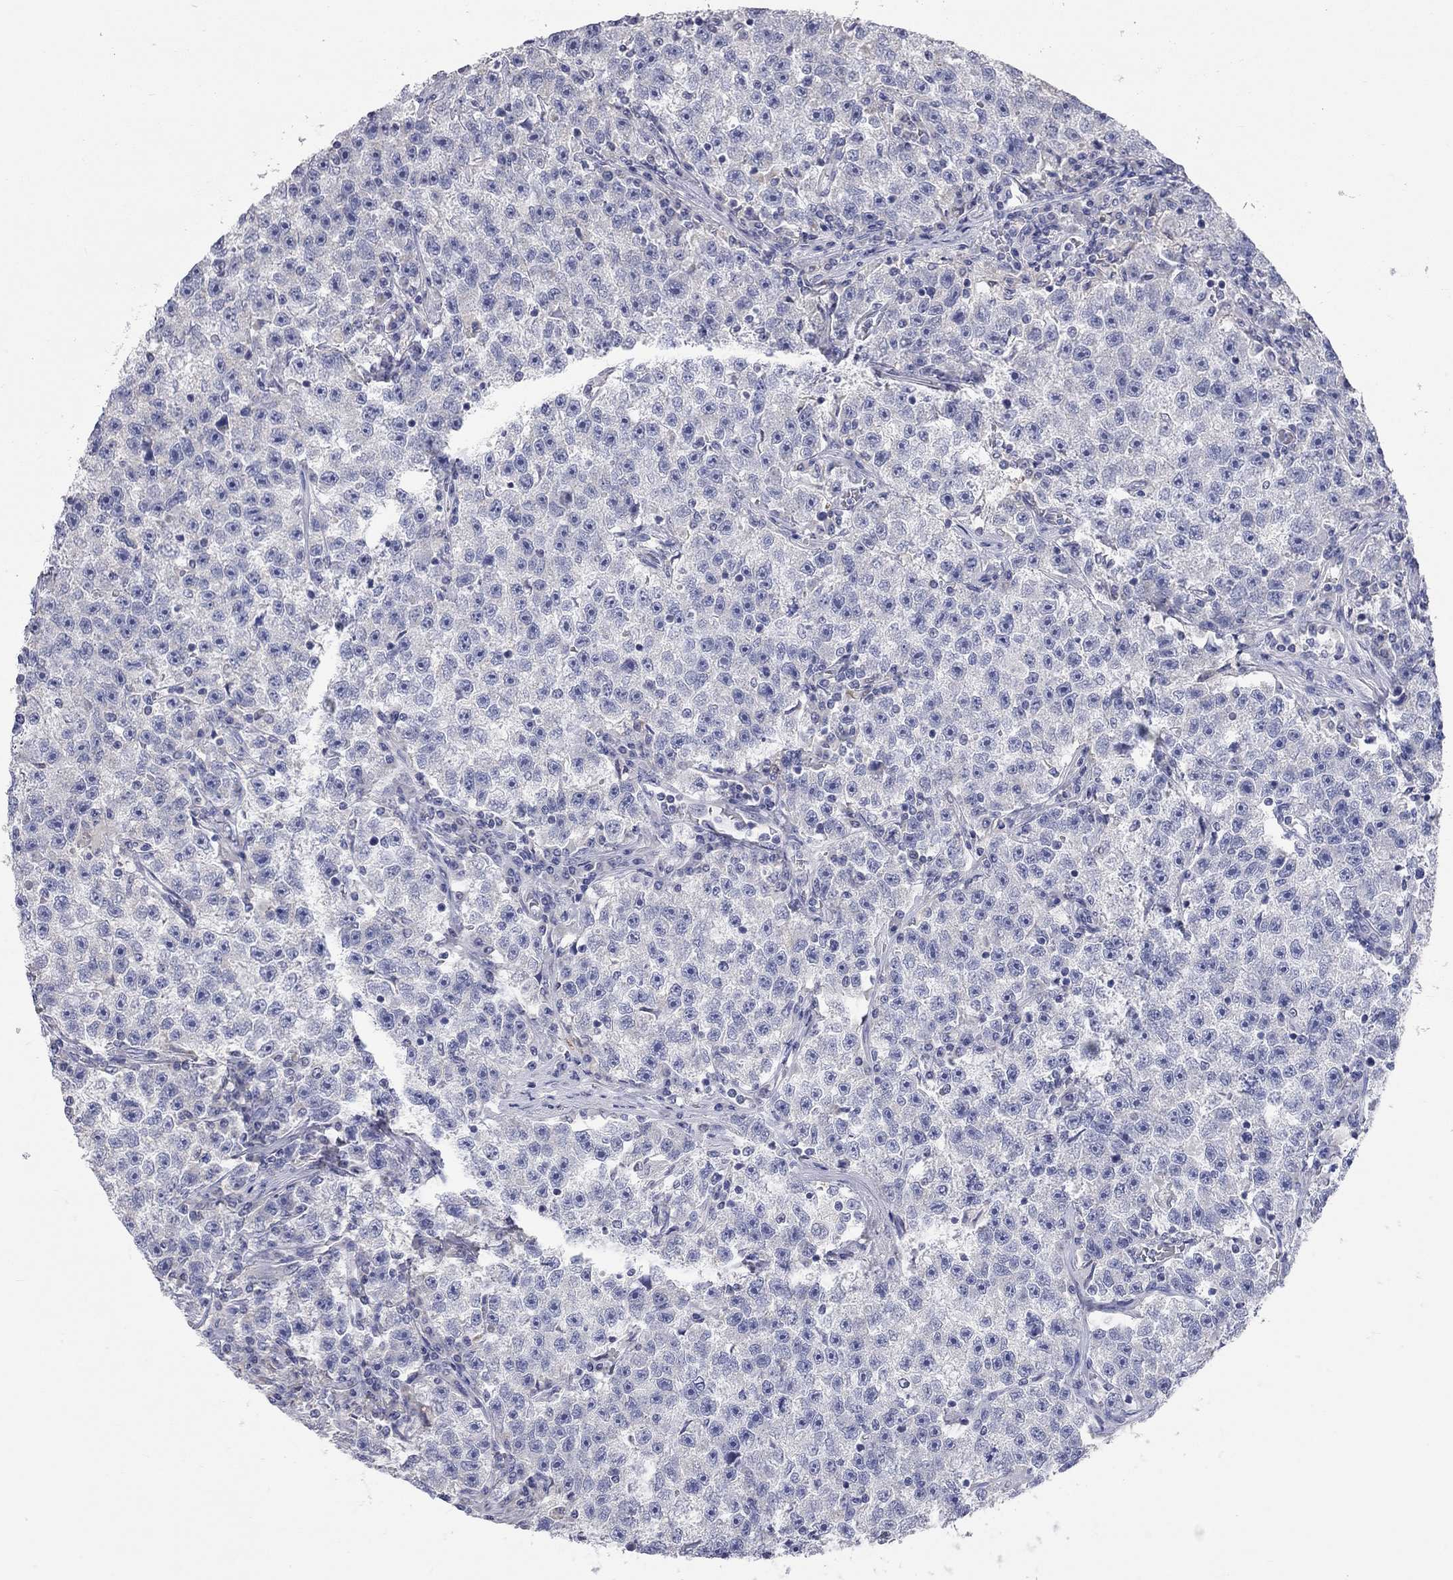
{"staining": {"intensity": "negative", "quantity": "none", "location": "none"}, "tissue": "testis cancer", "cell_type": "Tumor cells", "image_type": "cancer", "snomed": [{"axis": "morphology", "description": "Seminoma, NOS"}, {"axis": "topography", "description": "Testis"}], "caption": "The micrograph shows no significant staining in tumor cells of testis cancer.", "gene": "CFAP161", "patient": {"sex": "male", "age": 22}}